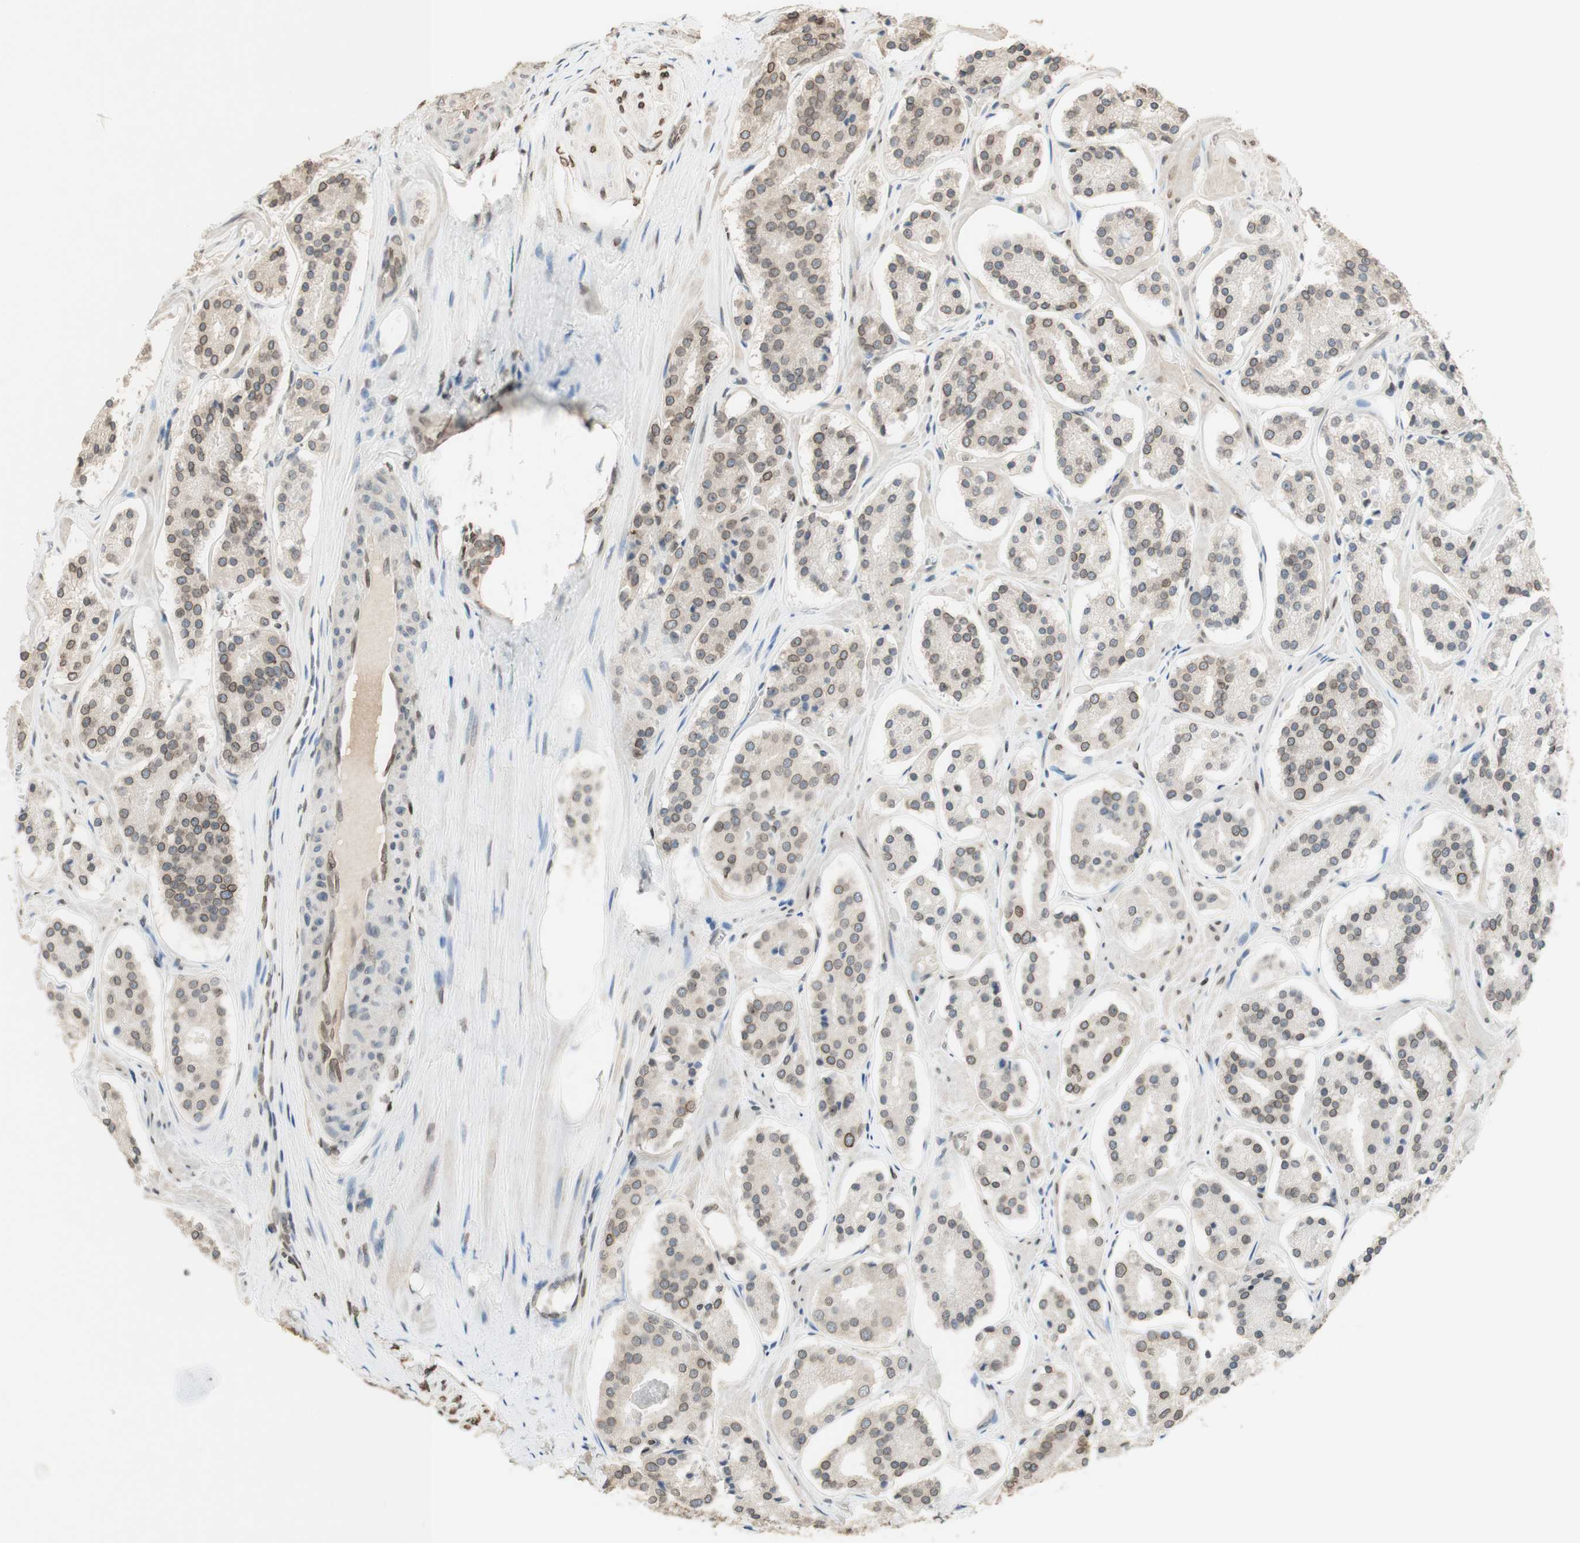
{"staining": {"intensity": "moderate", "quantity": "<25%", "location": "cytoplasmic/membranous"}, "tissue": "prostate cancer", "cell_type": "Tumor cells", "image_type": "cancer", "snomed": [{"axis": "morphology", "description": "Adenocarcinoma, High grade"}, {"axis": "topography", "description": "Prostate"}], "caption": "DAB immunohistochemical staining of adenocarcinoma (high-grade) (prostate) shows moderate cytoplasmic/membranous protein expression in approximately <25% of tumor cells. The protein is stained brown, and the nuclei are stained in blue (DAB (3,3'-diaminobenzidine) IHC with brightfield microscopy, high magnification).", "gene": "TMPO", "patient": {"sex": "male", "age": 60}}